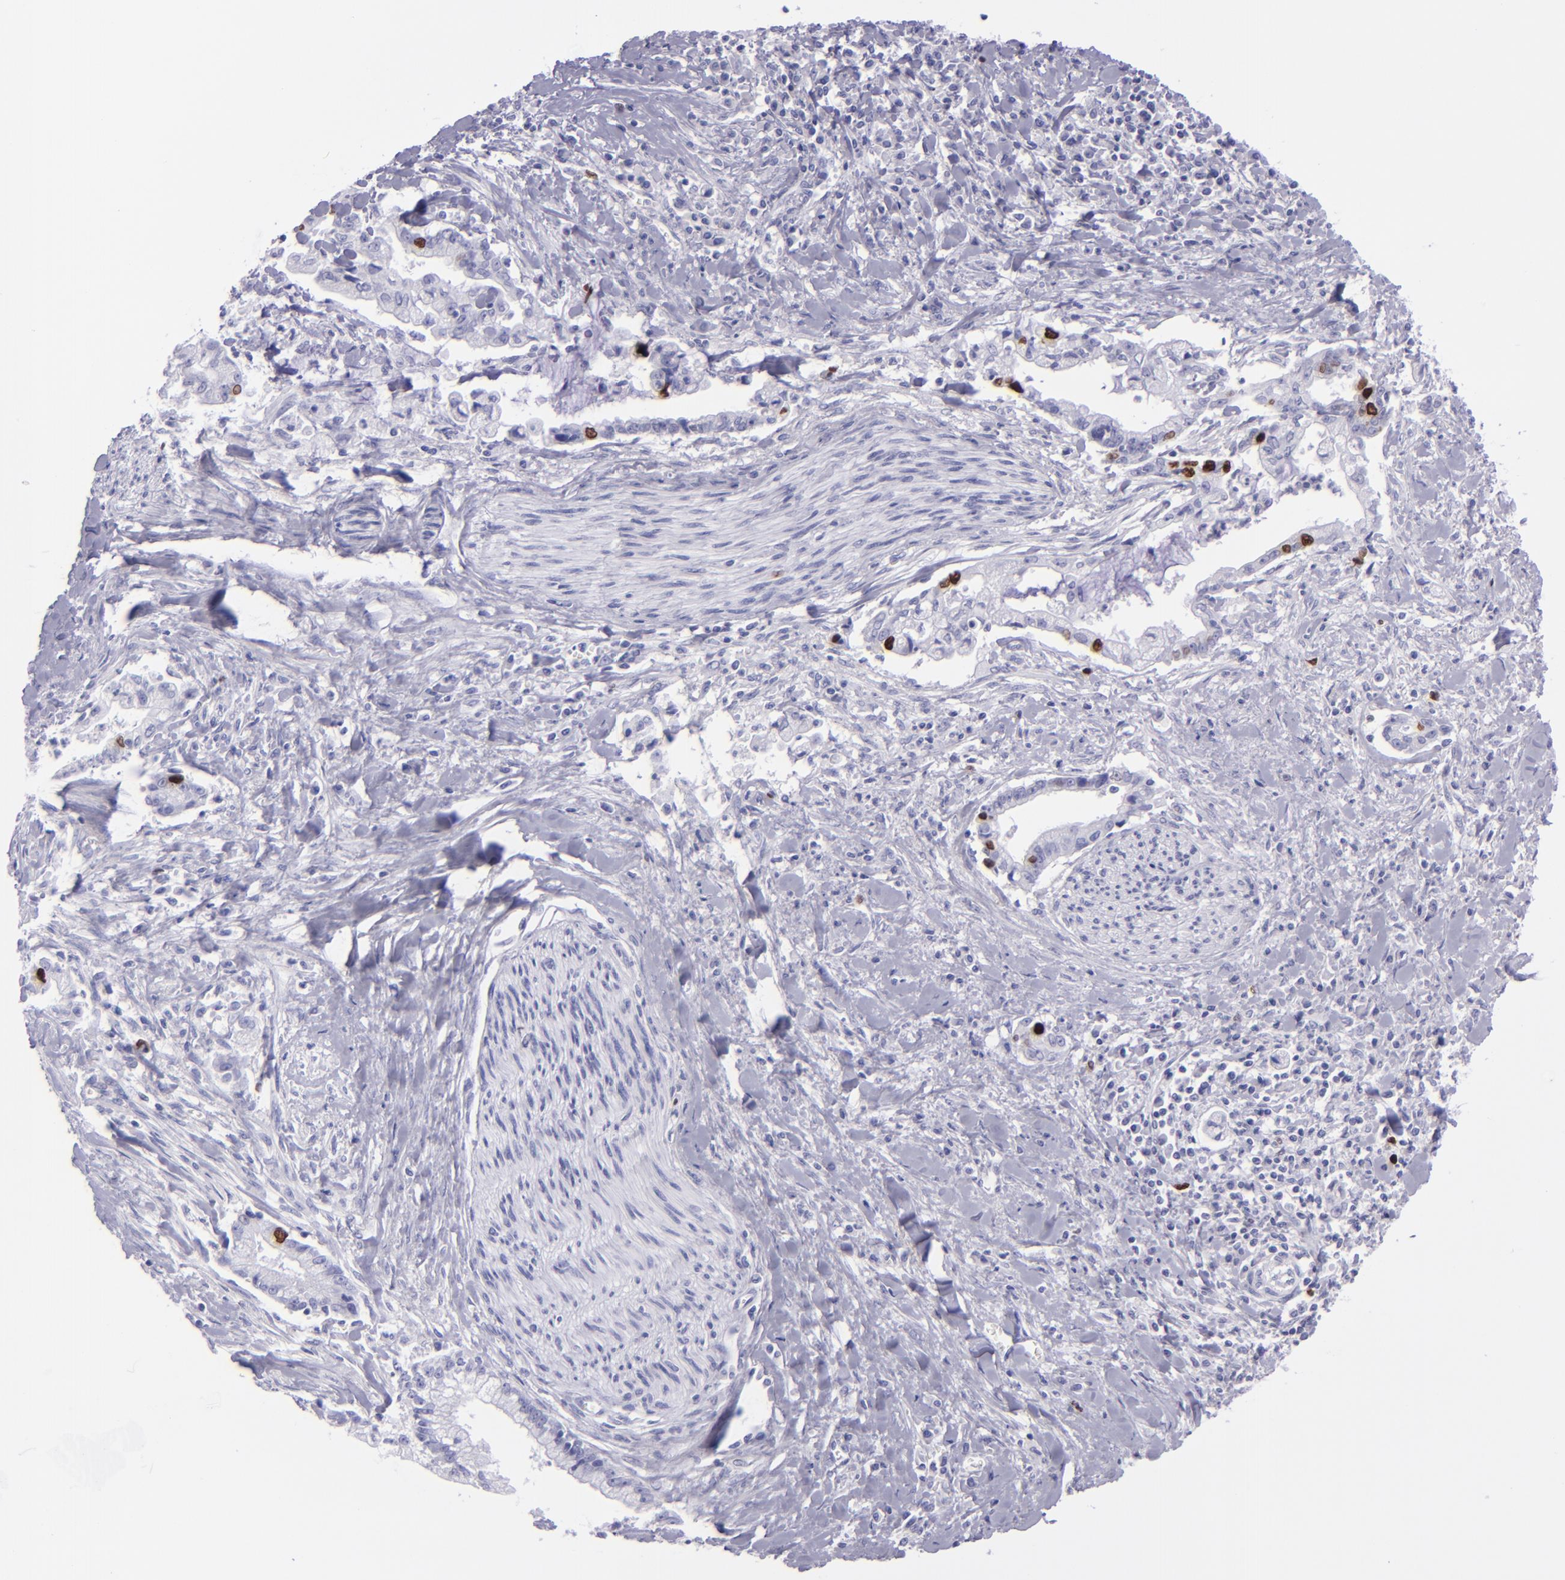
{"staining": {"intensity": "strong", "quantity": "<25%", "location": "nuclear"}, "tissue": "liver cancer", "cell_type": "Tumor cells", "image_type": "cancer", "snomed": [{"axis": "morphology", "description": "Cholangiocarcinoma"}, {"axis": "topography", "description": "Liver"}], "caption": "Immunohistochemistry (IHC) (DAB (3,3'-diaminobenzidine)) staining of liver cancer (cholangiocarcinoma) exhibits strong nuclear protein positivity in about <25% of tumor cells.", "gene": "TOP2A", "patient": {"sex": "male", "age": 57}}